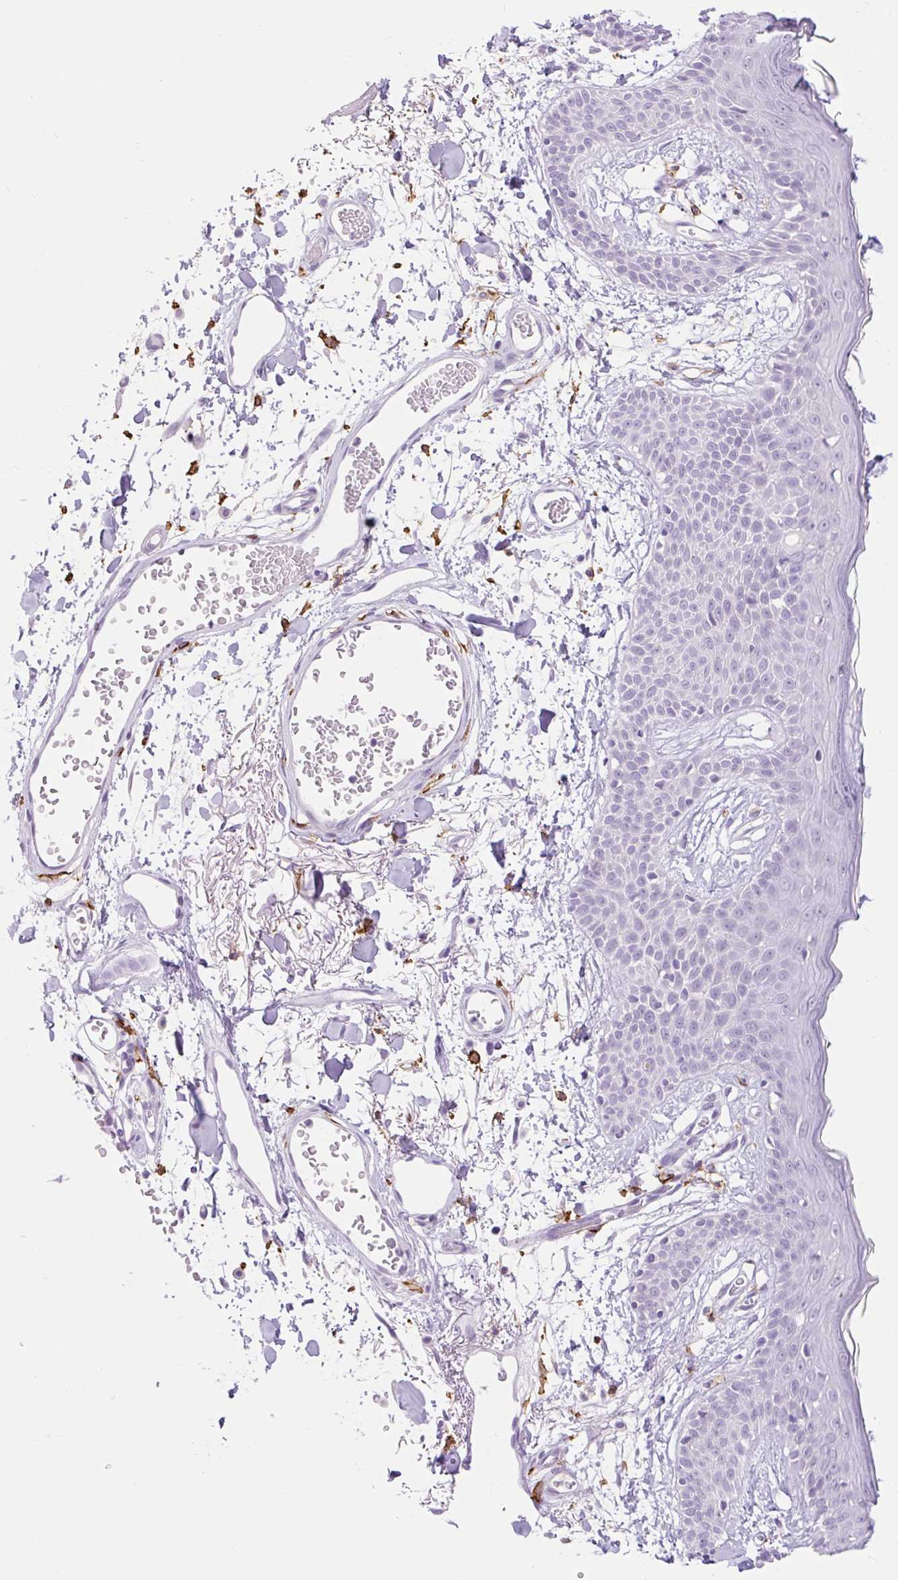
{"staining": {"intensity": "negative", "quantity": "none", "location": "none"}, "tissue": "skin", "cell_type": "Fibroblasts", "image_type": "normal", "snomed": [{"axis": "morphology", "description": "Normal tissue, NOS"}, {"axis": "topography", "description": "Skin"}], "caption": "DAB immunohistochemical staining of unremarkable human skin demonstrates no significant positivity in fibroblasts.", "gene": "SIGLEC1", "patient": {"sex": "male", "age": 79}}